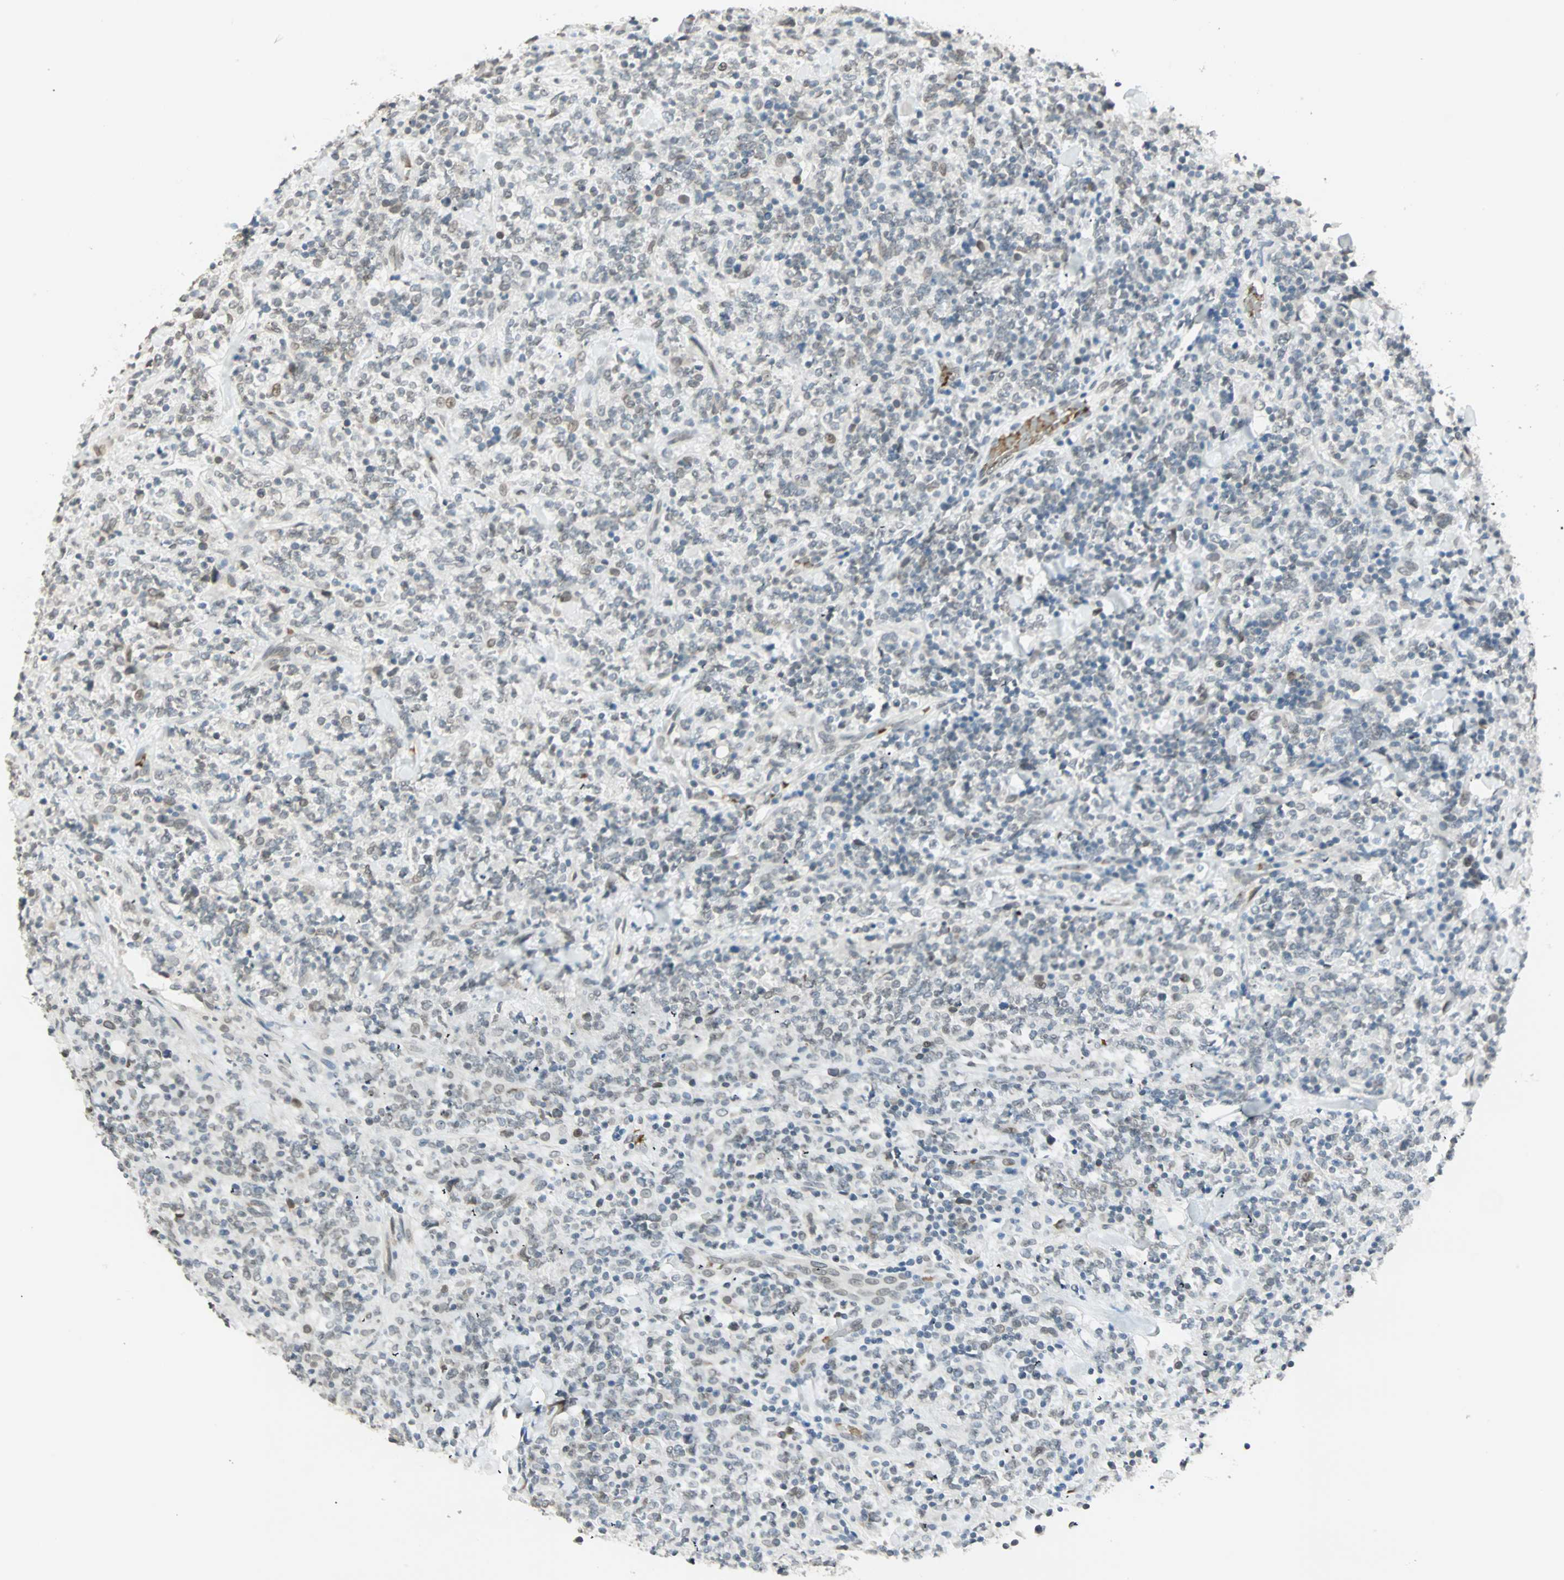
{"staining": {"intensity": "weak", "quantity": "<25%", "location": "nuclear"}, "tissue": "lymphoma", "cell_type": "Tumor cells", "image_type": "cancer", "snomed": [{"axis": "morphology", "description": "Malignant lymphoma, non-Hodgkin's type, High grade"}, {"axis": "topography", "description": "Soft tissue"}], "caption": "Protein analysis of high-grade malignant lymphoma, non-Hodgkin's type displays no significant expression in tumor cells.", "gene": "BCAN", "patient": {"sex": "male", "age": 18}}